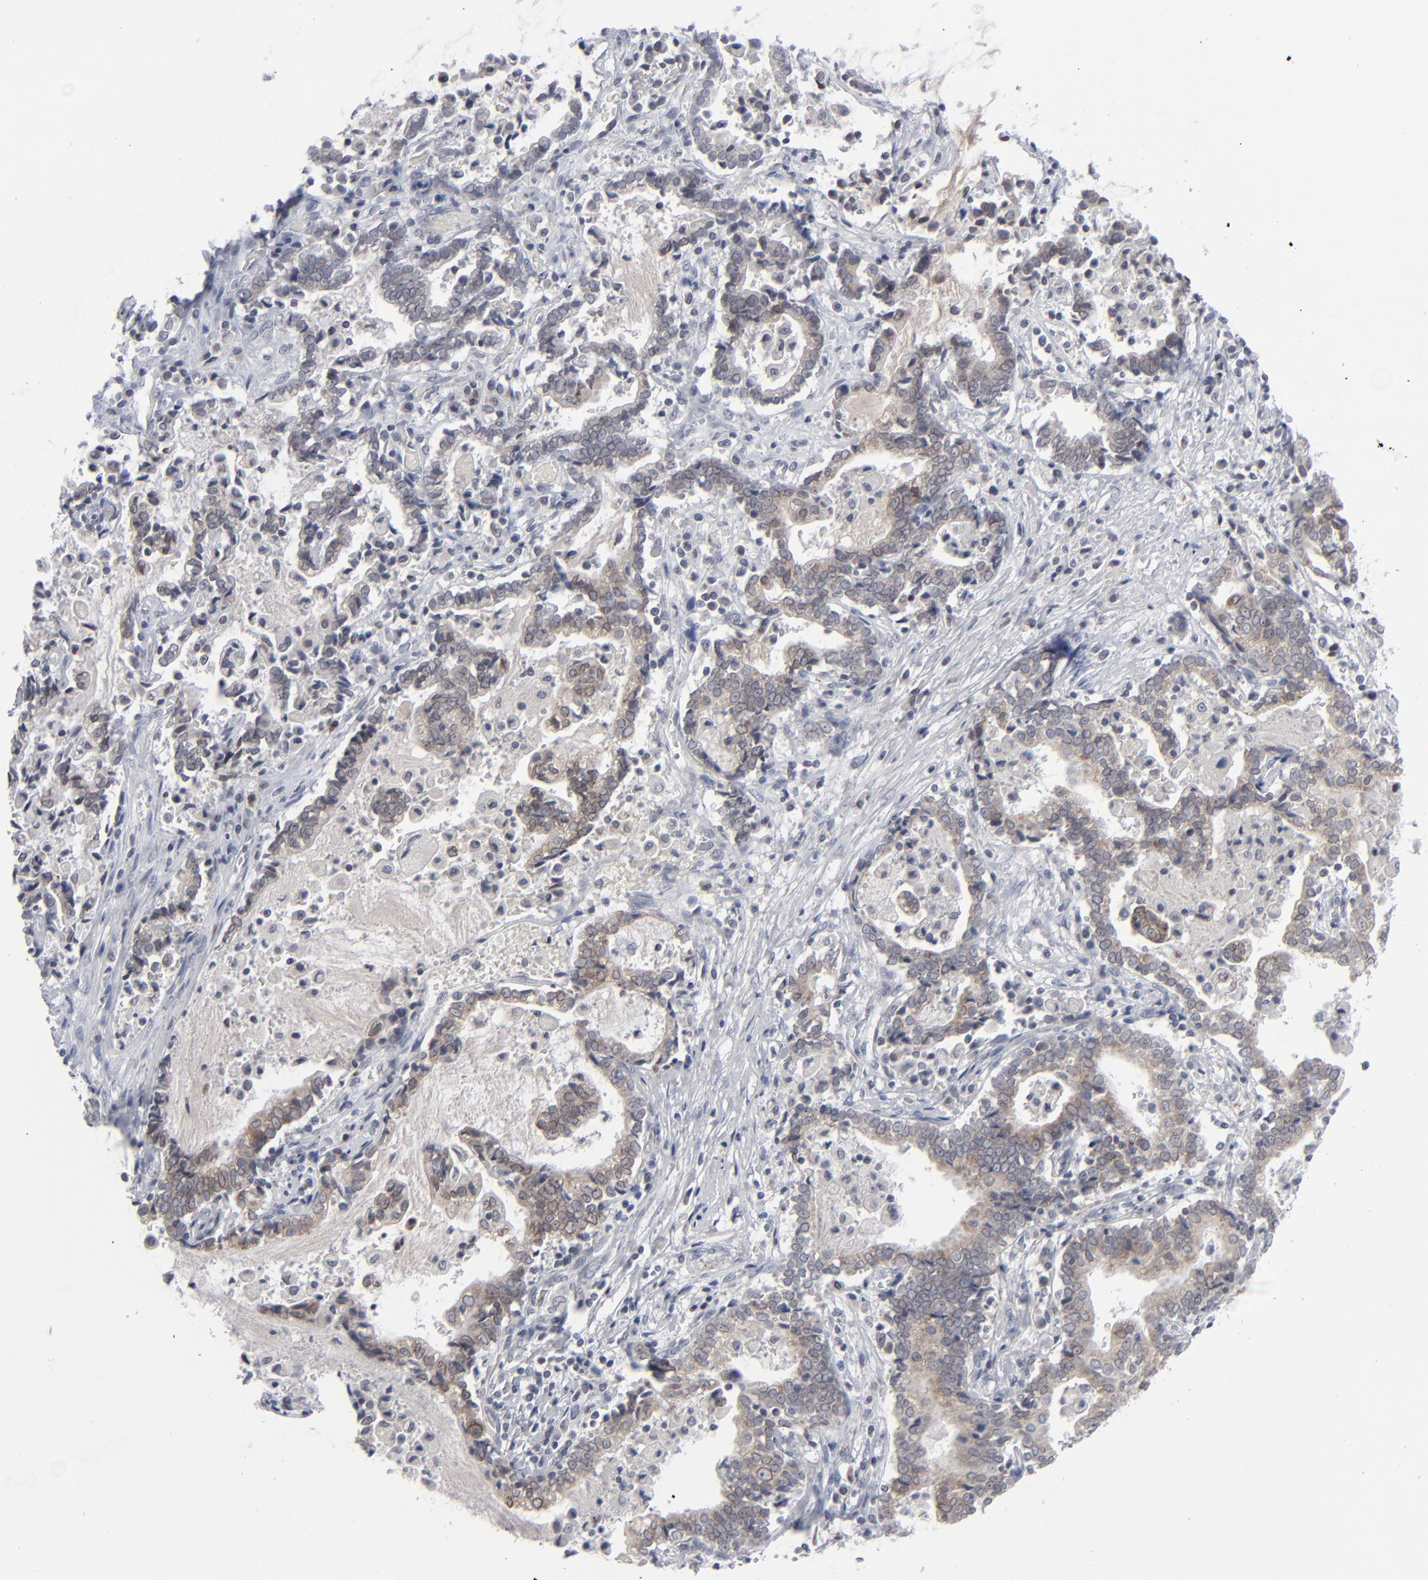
{"staining": {"intensity": "weak", "quantity": "25%-75%", "location": "nuclear"}, "tissue": "liver cancer", "cell_type": "Tumor cells", "image_type": "cancer", "snomed": [{"axis": "morphology", "description": "Cholangiocarcinoma"}, {"axis": "topography", "description": "Liver"}], "caption": "Liver cholangiocarcinoma stained with a protein marker shows weak staining in tumor cells.", "gene": "NUP88", "patient": {"sex": "male", "age": 57}}